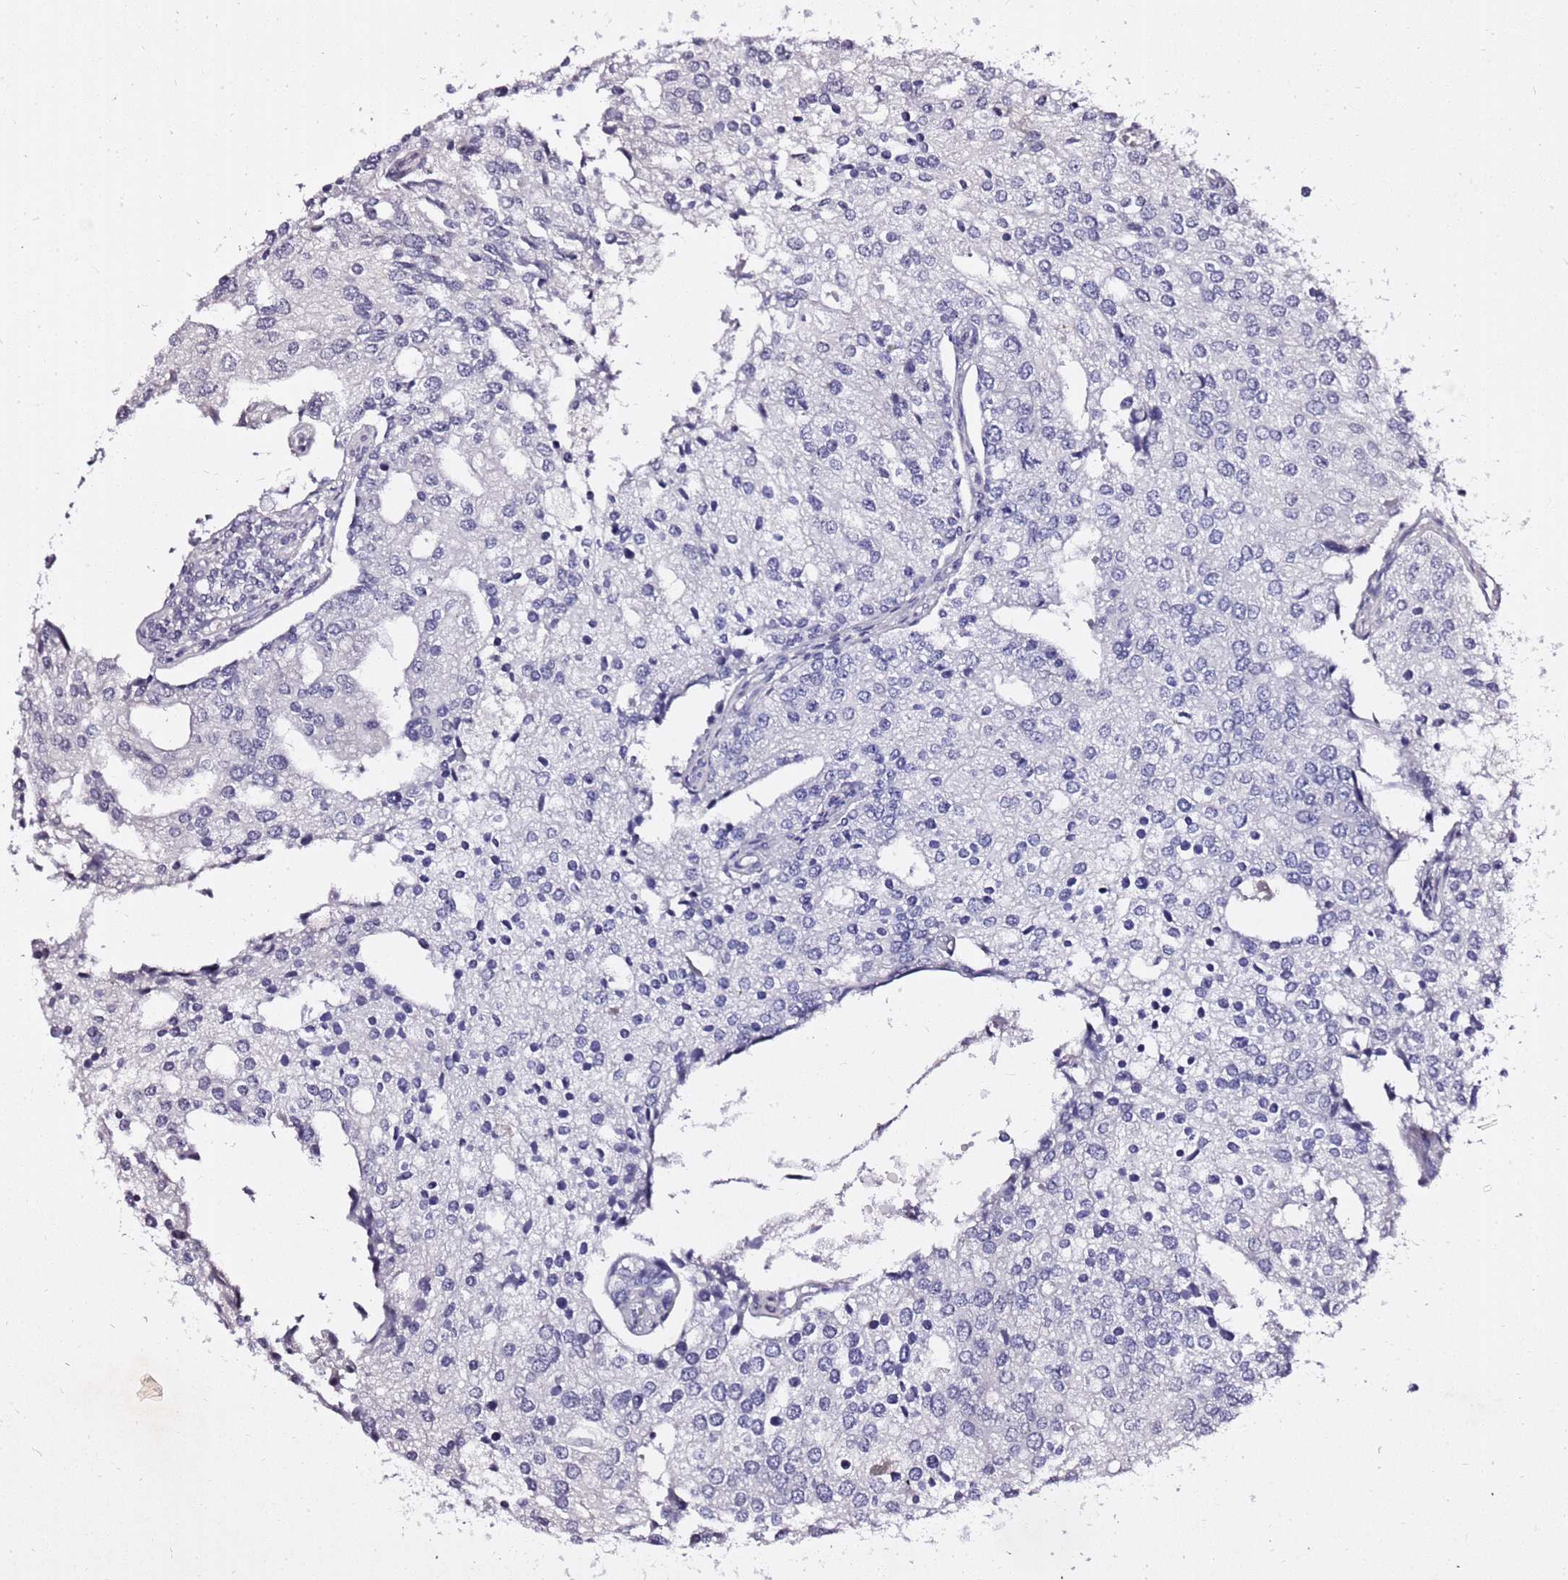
{"staining": {"intensity": "negative", "quantity": "none", "location": "none"}, "tissue": "prostate cancer", "cell_type": "Tumor cells", "image_type": "cancer", "snomed": [{"axis": "morphology", "description": "Adenocarcinoma, High grade"}, {"axis": "topography", "description": "Prostate"}], "caption": "A micrograph of human prostate cancer is negative for staining in tumor cells.", "gene": "LIPF", "patient": {"sex": "male", "age": 62}}